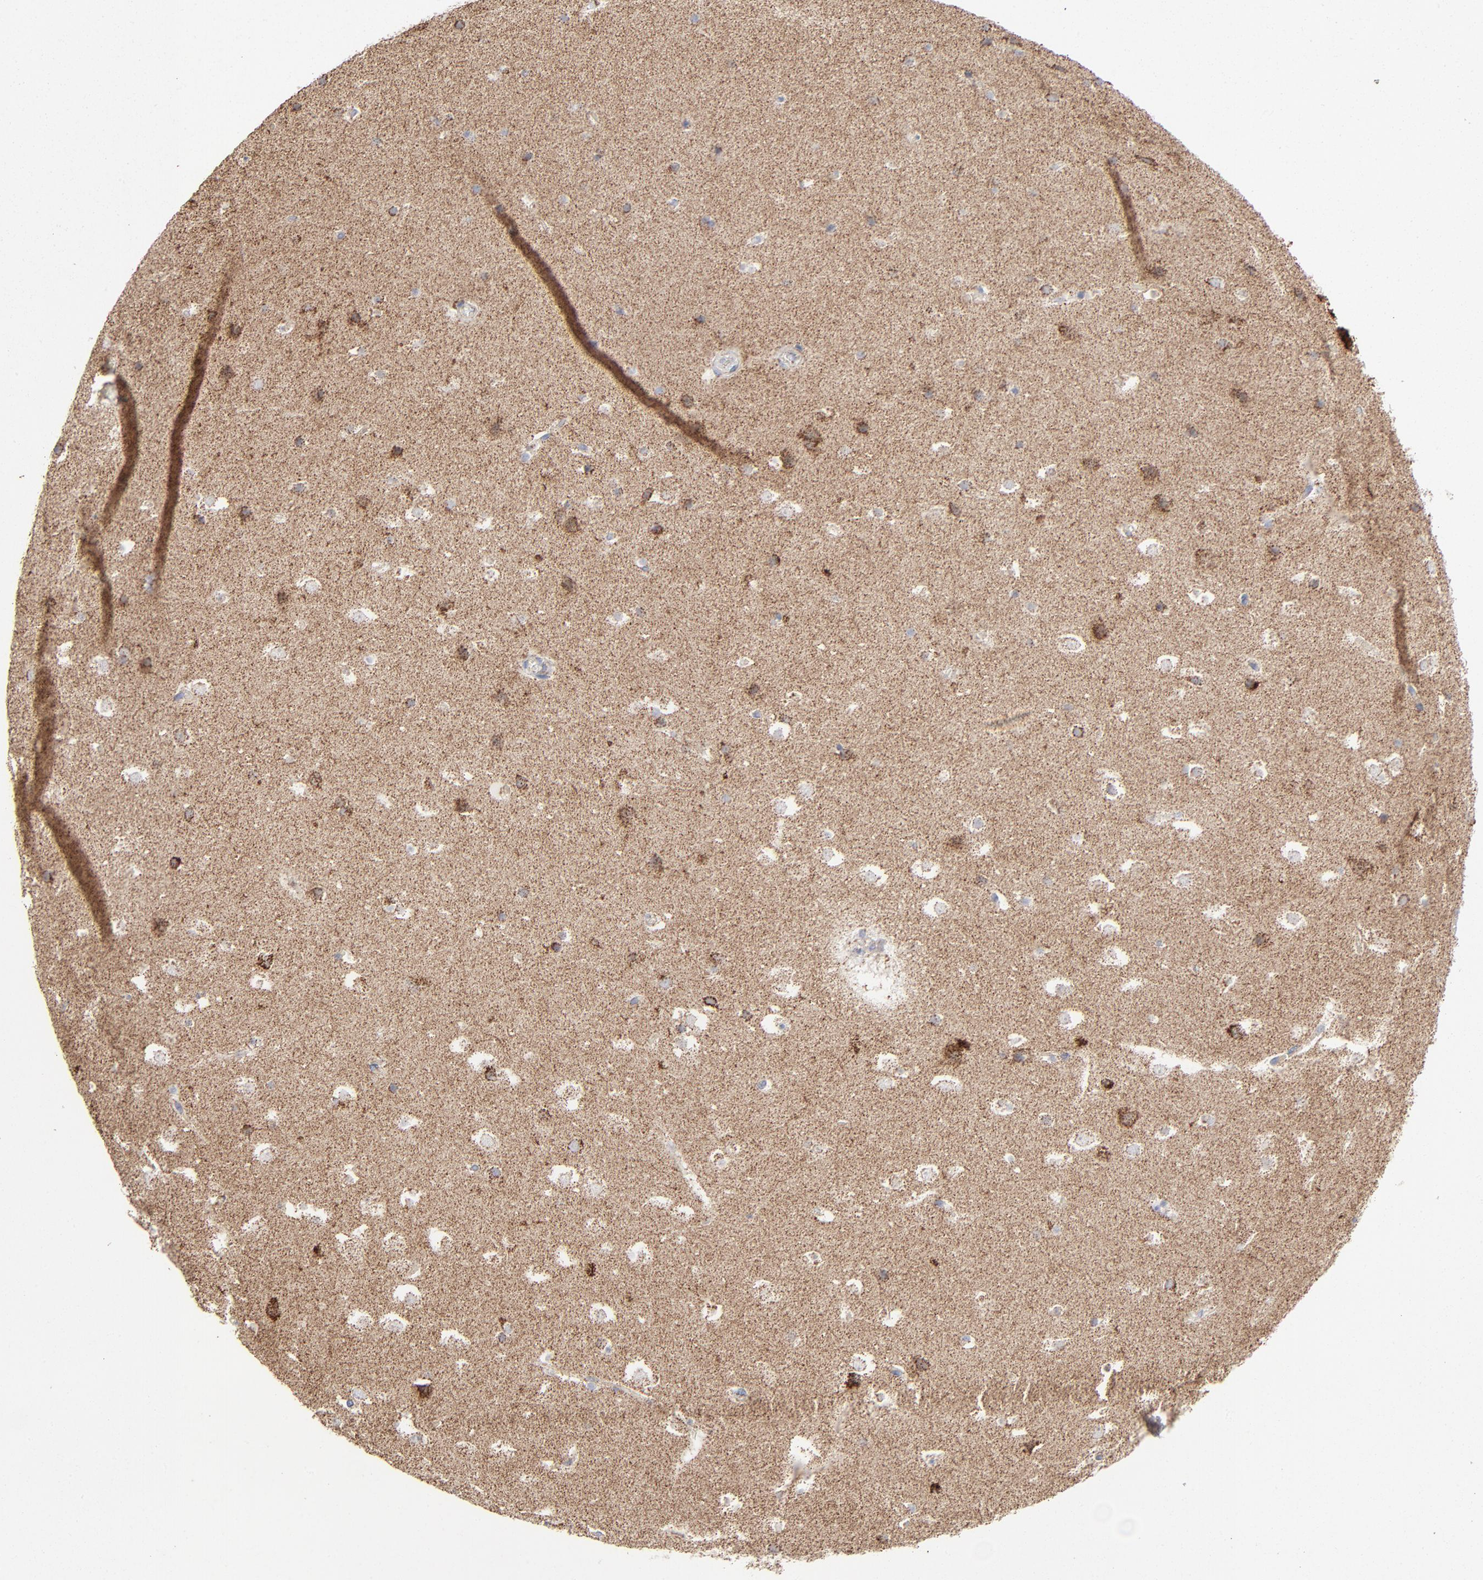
{"staining": {"intensity": "weak", "quantity": "25%-75%", "location": "cytoplasmic/membranous"}, "tissue": "hippocampus", "cell_type": "Glial cells", "image_type": "normal", "snomed": [{"axis": "morphology", "description": "Normal tissue, NOS"}, {"axis": "topography", "description": "Hippocampus"}], "caption": "Hippocampus stained with DAB (3,3'-diaminobenzidine) immunohistochemistry shows low levels of weak cytoplasmic/membranous expression in approximately 25%-75% of glial cells. (DAB = brown stain, brightfield microscopy at high magnification).", "gene": "ASB3", "patient": {"sex": "male", "age": 45}}